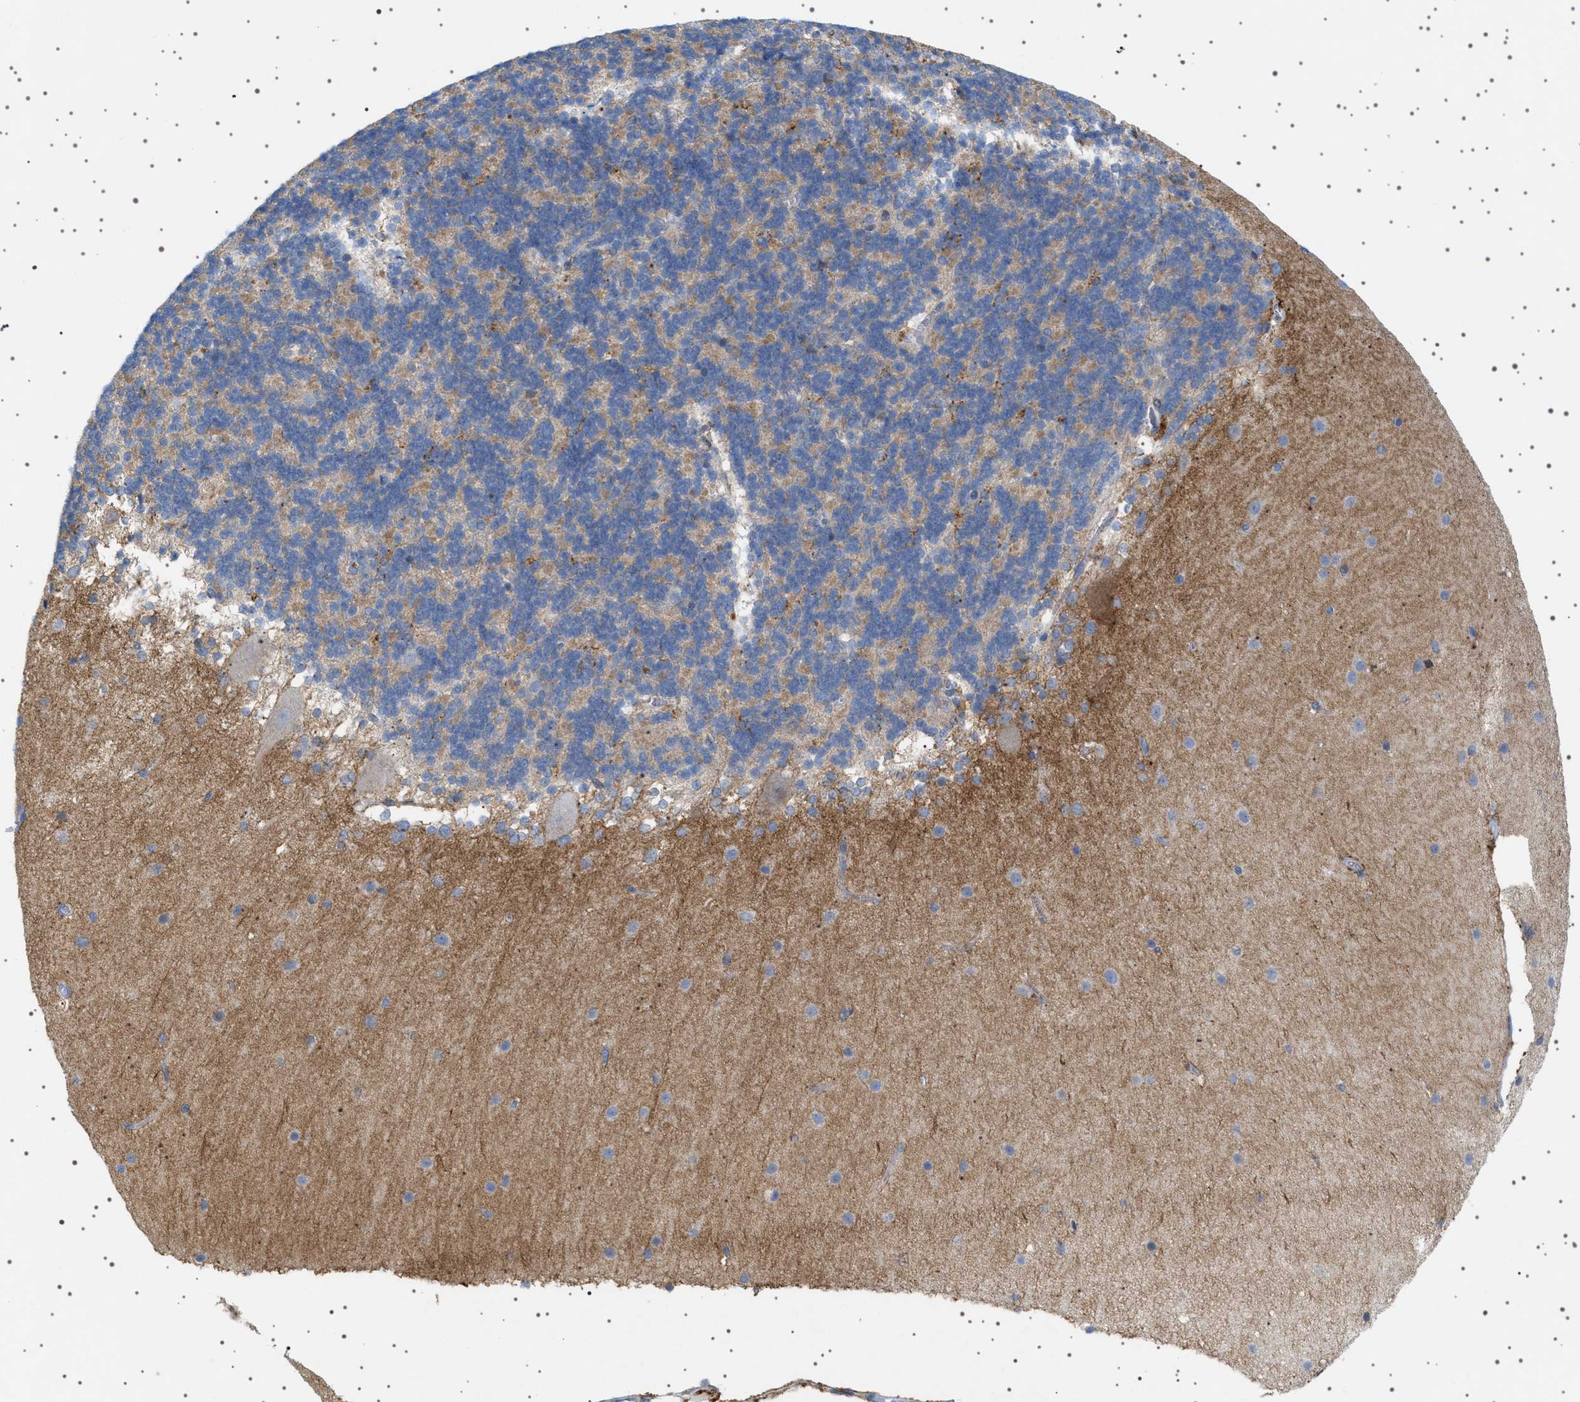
{"staining": {"intensity": "weak", "quantity": "<25%", "location": "cytoplasmic/membranous"}, "tissue": "cerebellum", "cell_type": "Cells in granular layer", "image_type": "normal", "snomed": [{"axis": "morphology", "description": "Normal tissue, NOS"}, {"axis": "topography", "description": "Cerebellum"}], "caption": "The micrograph shows no staining of cells in granular layer in benign cerebellum. Brightfield microscopy of immunohistochemistry (IHC) stained with DAB (3,3'-diaminobenzidine) (brown) and hematoxylin (blue), captured at high magnification.", "gene": "ADCY10", "patient": {"sex": "female", "age": 19}}